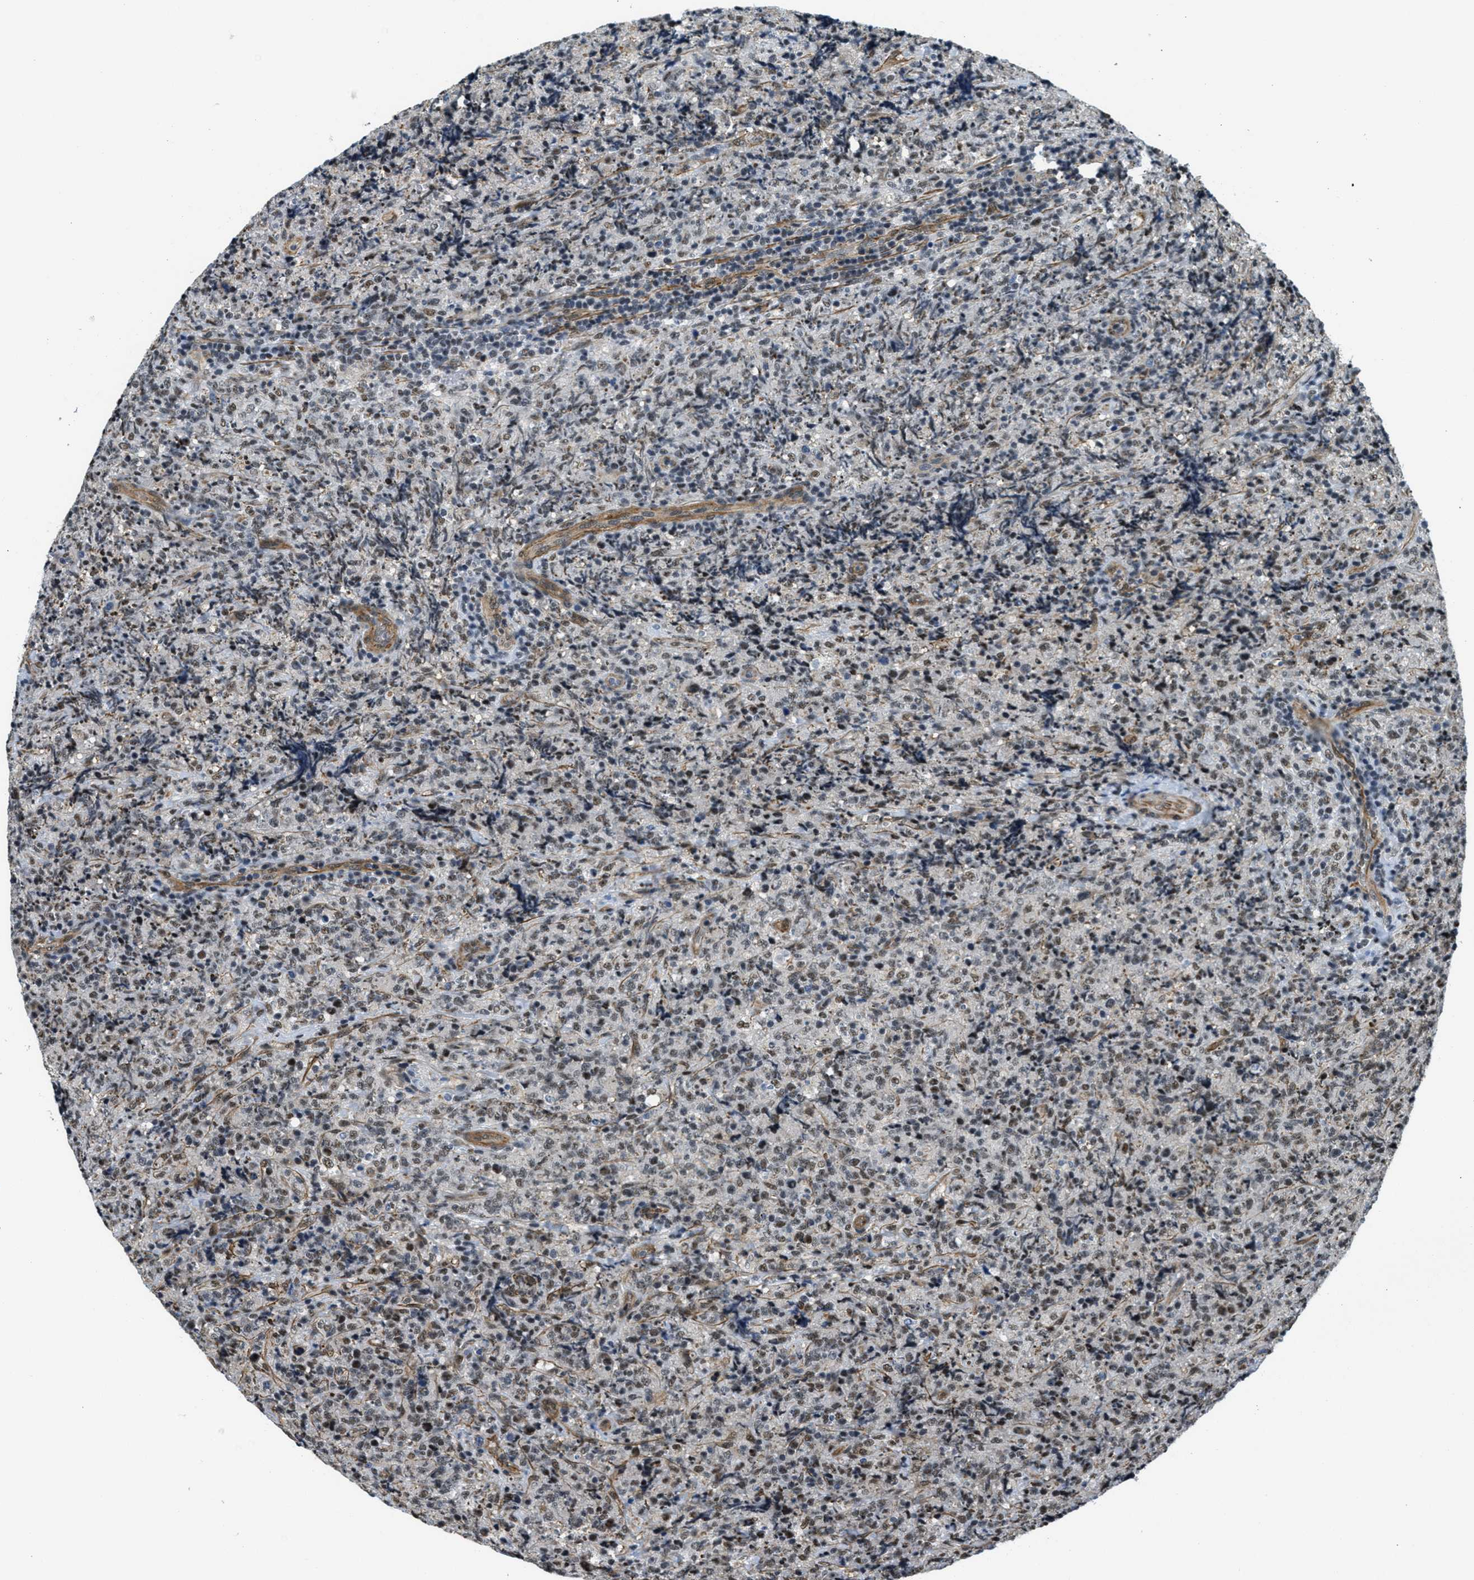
{"staining": {"intensity": "moderate", "quantity": "25%-75%", "location": "nuclear"}, "tissue": "lymphoma", "cell_type": "Tumor cells", "image_type": "cancer", "snomed": [{"axis": "morphology", "description": "Malignant lymphoma, non-Hodgkin's type, High grade"}, {"axis": "topography", "description": "Tonsil"}], "caption": "Lymphoma stained with a brown dye reveals moderate nuclear positive expression in about 25%-75% of tumor cells.", "gene": "CFAP36", "patient": {"sex": "female", "age": 36}}